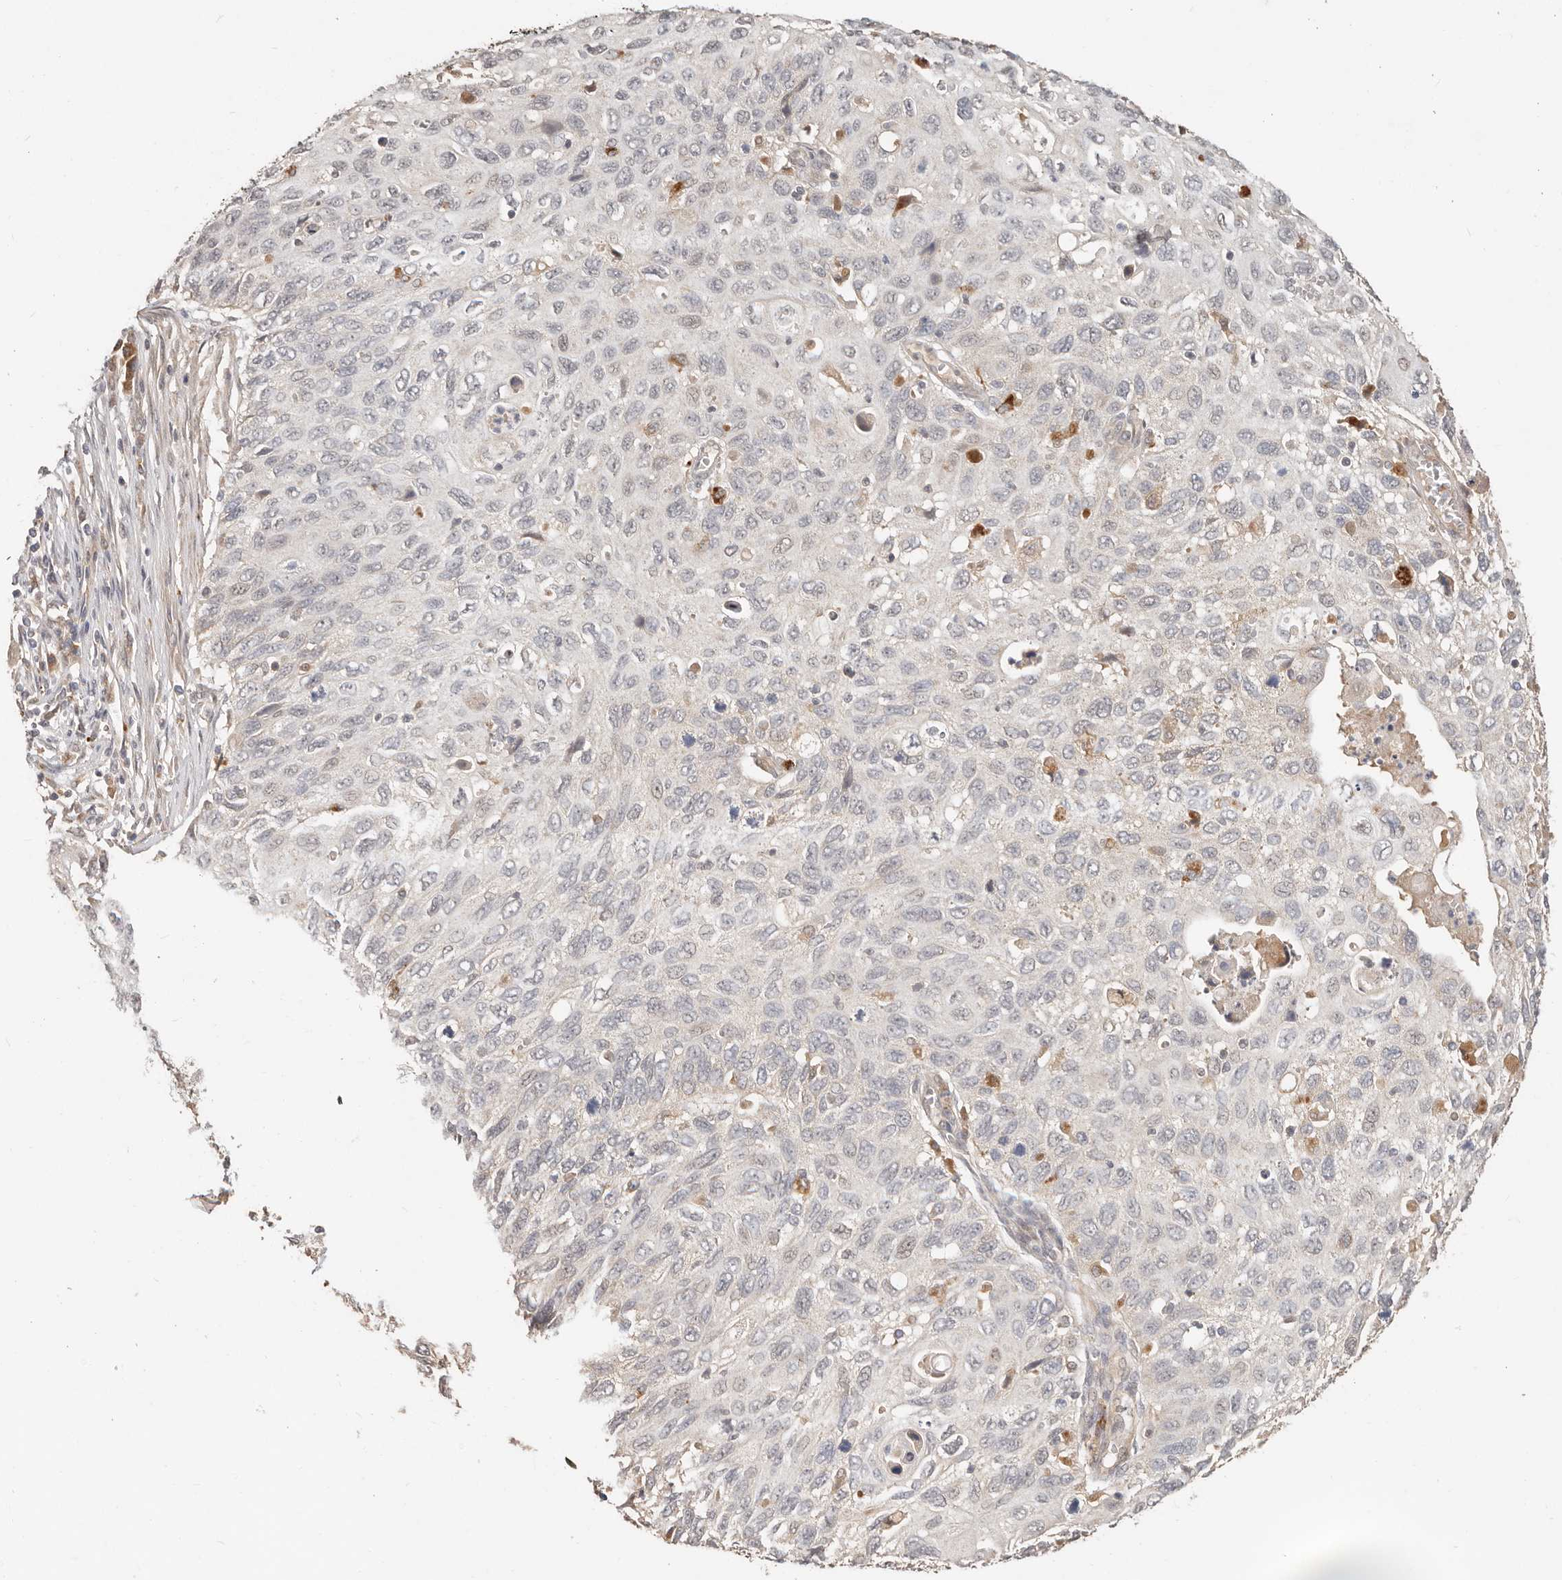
{"staining": {"intensity": "negative", "quantity": "none", "location": "none"}, "tissue": "cervical cancer", "cell_type": "Tumor cells", "image_type": "cancer", "snomed": [{"axis": "morphology", "description": "Squamous cell carcinoma, NOS"}, {"axis": "topography", "description": "Cervix"}], "caption": "A photomicrograph of cervical cancer stained for a protein exhibits no brown staining in tumor cells.", "gene": "MTFR2", "patient": {"sex": "female", "age": 70}}